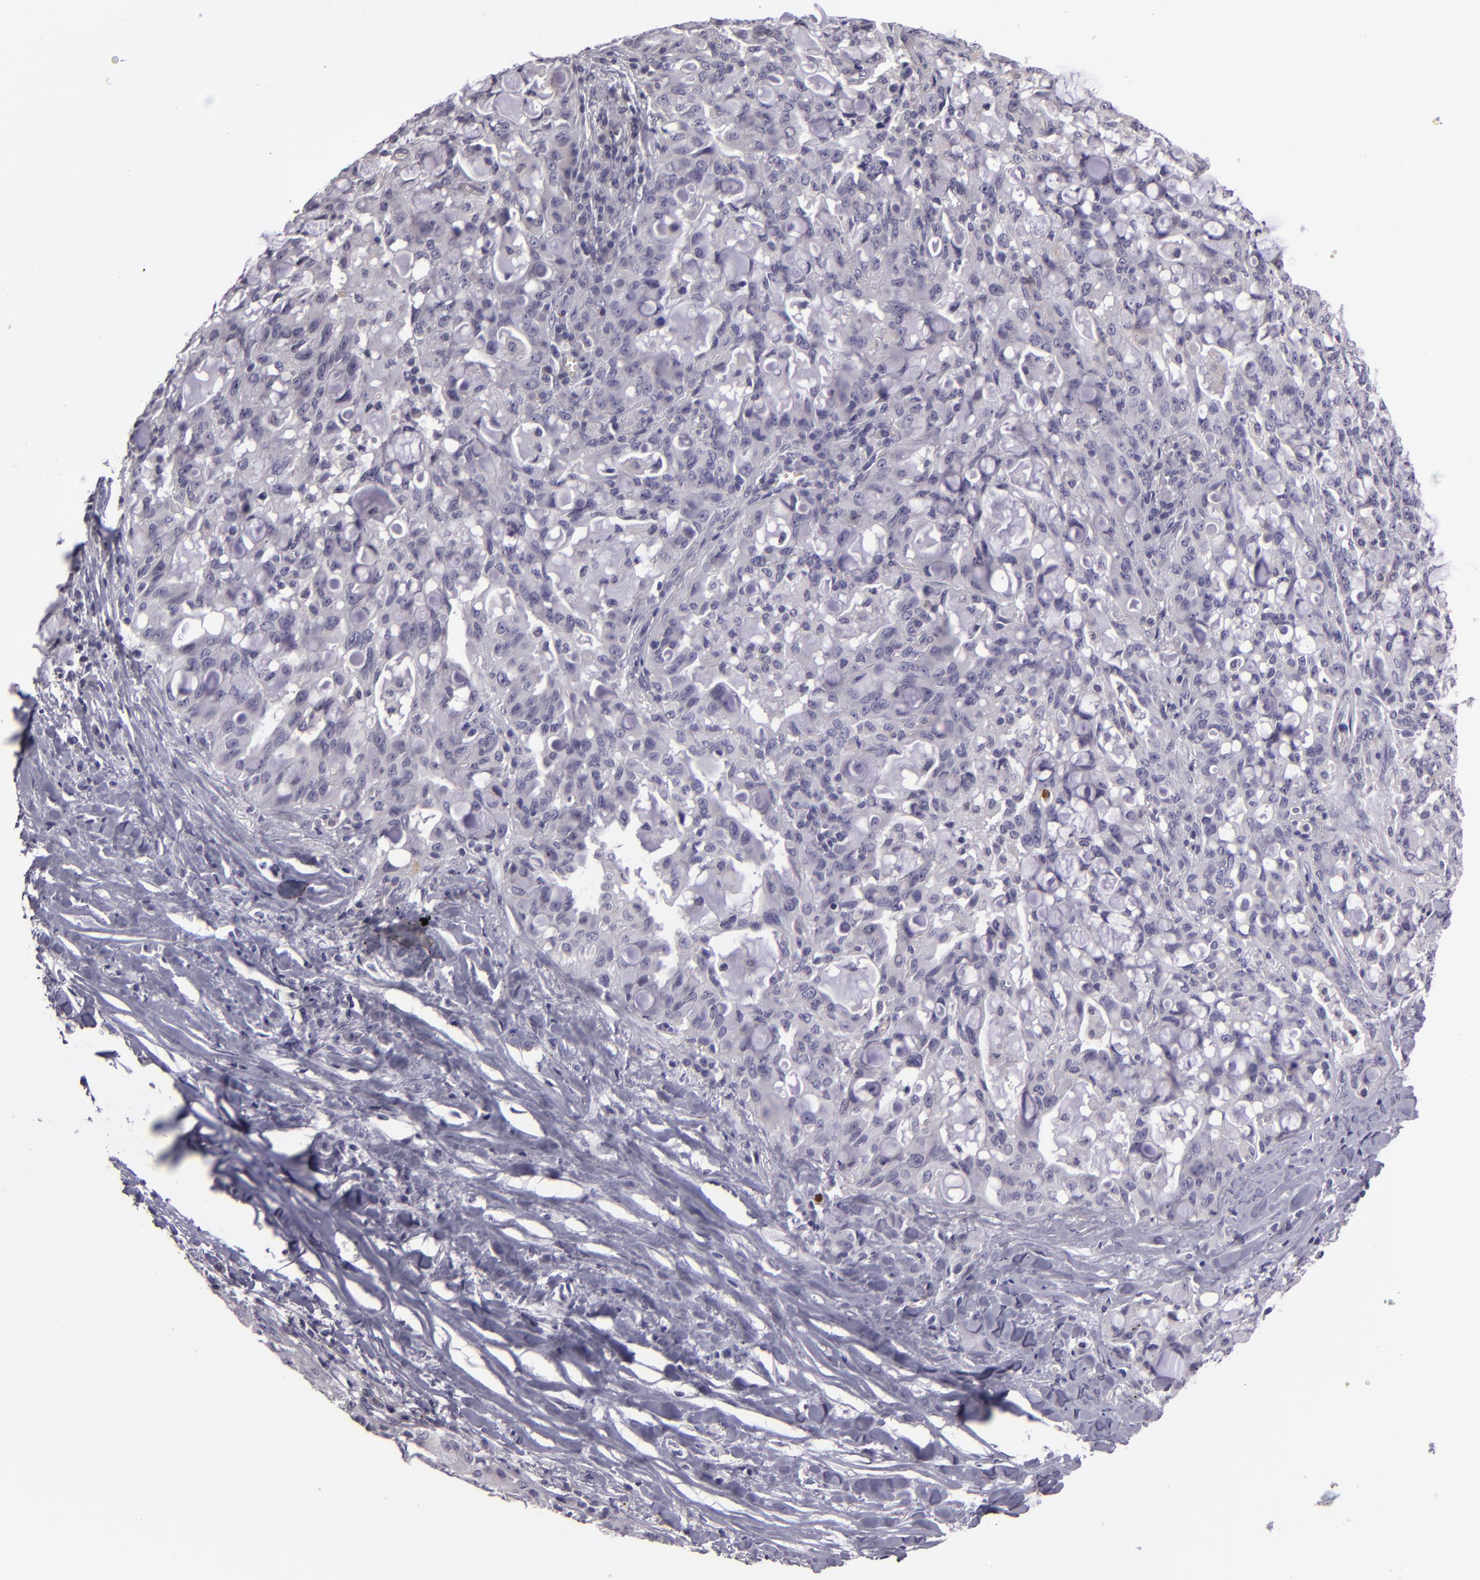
{"staining": {"intensity": "negative", "quantity": "none", "location": "none"}, "tissue": "lung cancer", "cell_type": "Tumor cells", "image_type": "cancer", "snomed": [{"axis": "morphology", "description": "Adenocarcinoma, NOS"}, {"axis": "topography", "description": "Lung"}], "caption": "Tumor cells are negative for protein expression in human lung cancer (adenocarcinoma).", "gene": "SNCB", "patient": {"sex": "female", "age": 44}}